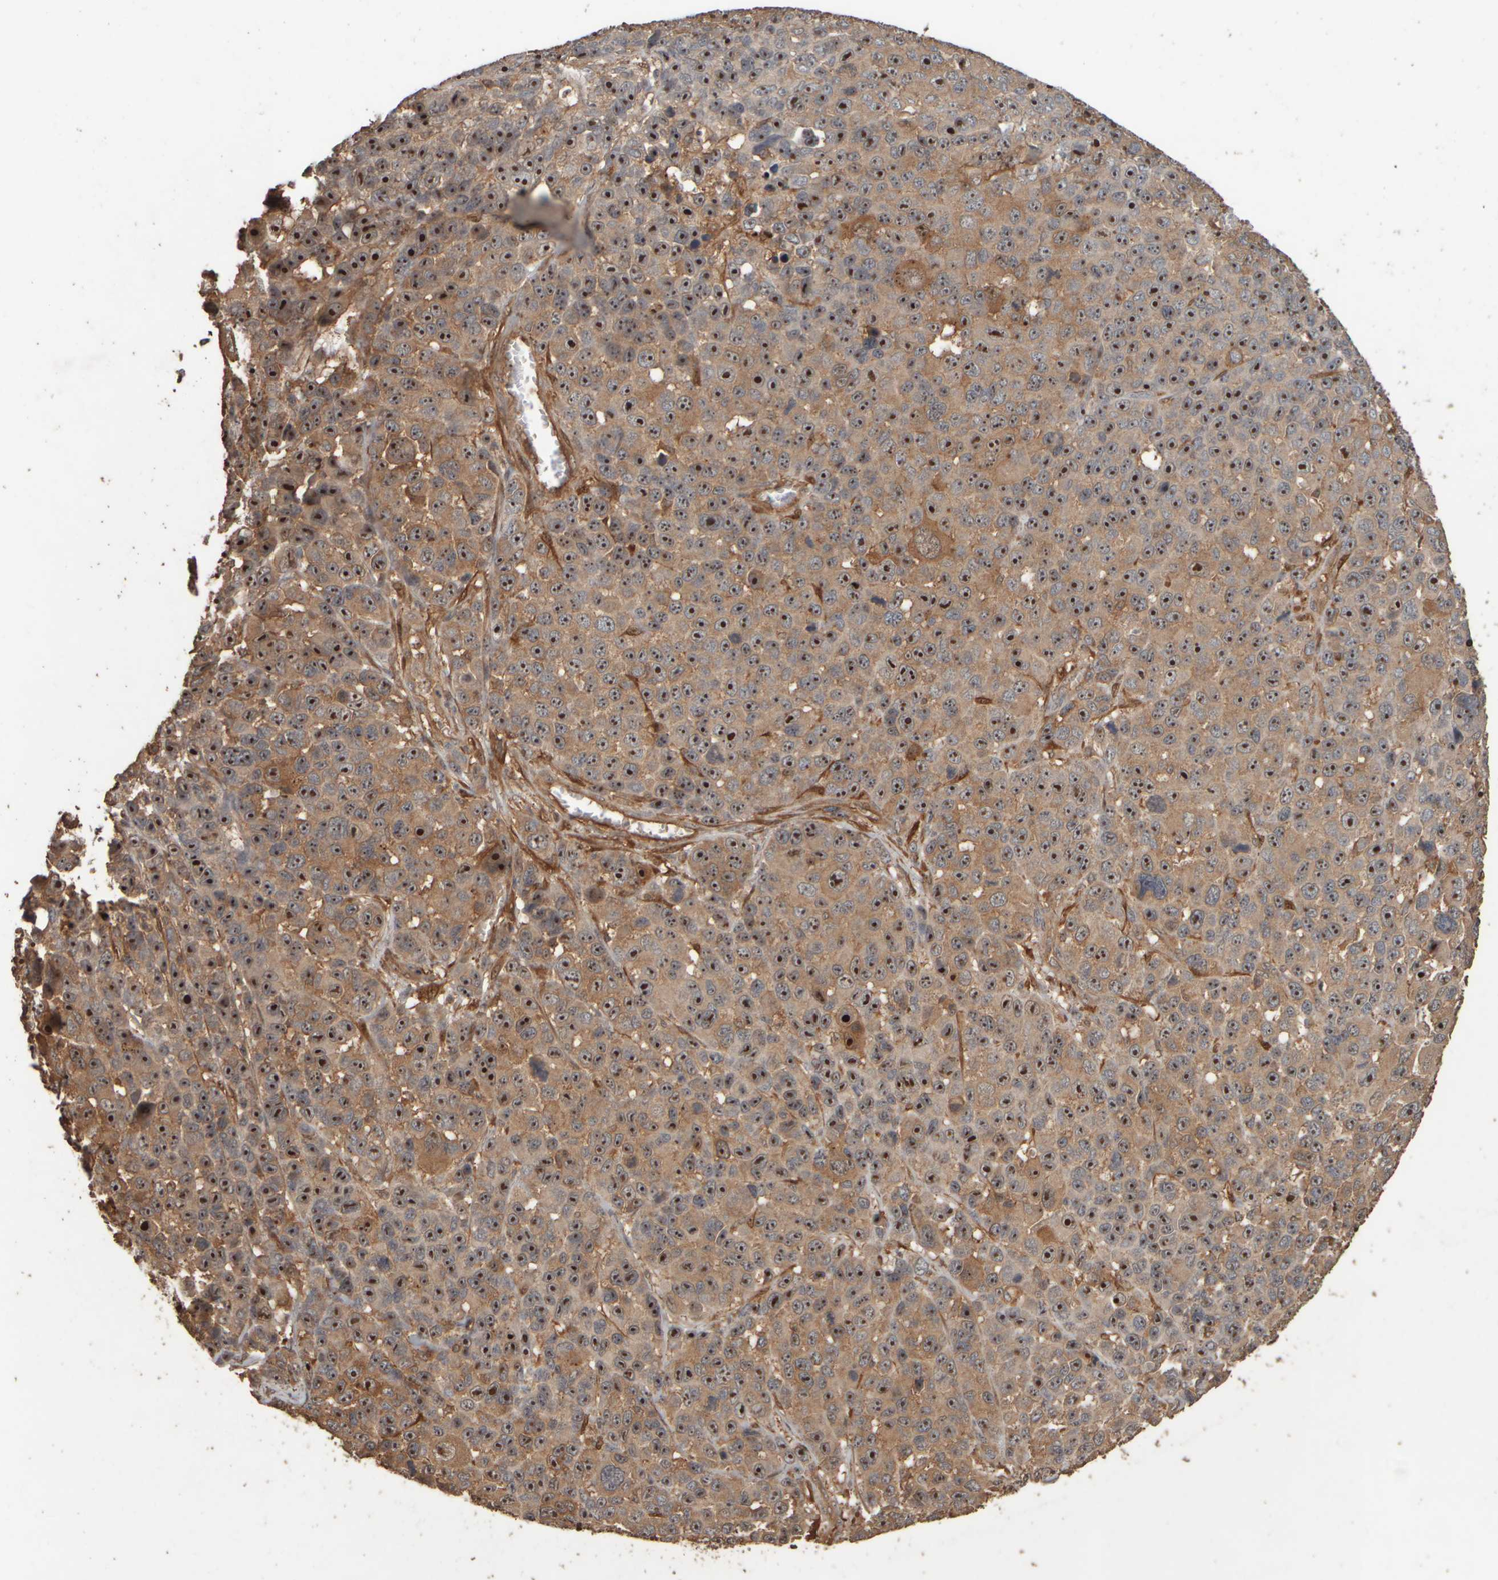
{"staining": {"intensity": "strong", "quantity": ">75%", "location": "cytoplasmic/membranous,nuclear"}, "tissue": "melanoma", "cell_type": "Tumor cells", "image_type": "cancer", "snomed": [{"axis": "morphology", "description": "Malignant melanoma, NOS"}, {"axis": "topography", "description": "Skin"}], "caption": "A brown stain labels strong cytoplasmic/membranous and nuclear expression of a protein in human melanoma tumor cells.", "gene": "SPHK1", "patient": {"sex": "male", "age": 53}}